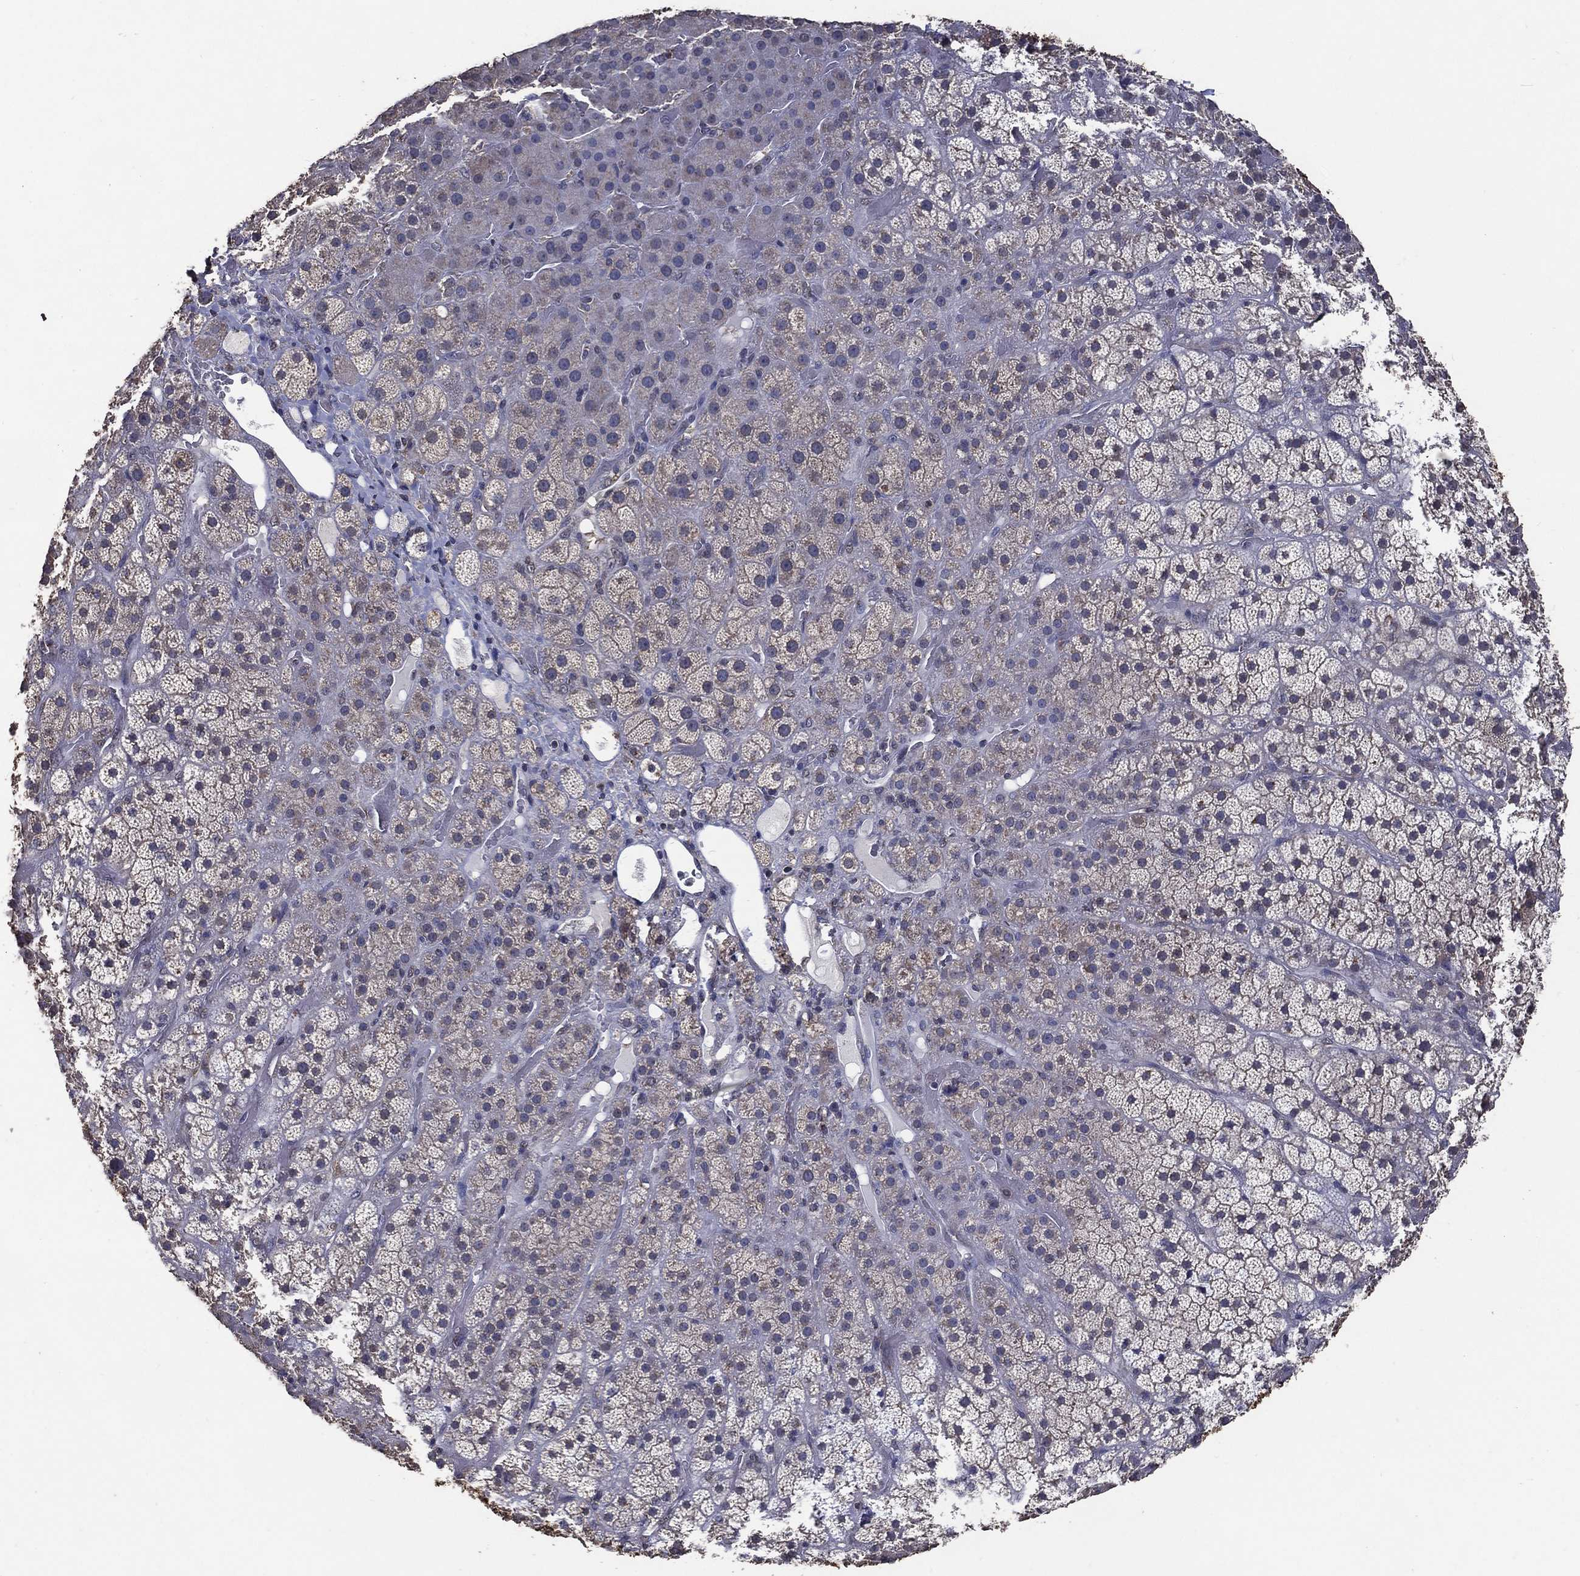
{"staining": {"intensity": "strong", "quantity": "<25%", "location": "cytoplasmic/membranous"}, "tissue": "adrenal gland", "cell_type": "Glandular cells", "image_type": "normal", "snomed": [{"axis": "morphology", "description": "Normal tissue, NOS"}, {"axis": "topography", "description": "Adrenal gland"}], "caption": "Immunohistochemical staining of unremarkable adrenal gland shows <25% levels of strong cytoplasmic/membranous protein expression in approximately <25% of glandular cells. Nuclei are stained in blue.", "gene": "GPR183", "patient": {"sex": "male", "age": 57}}